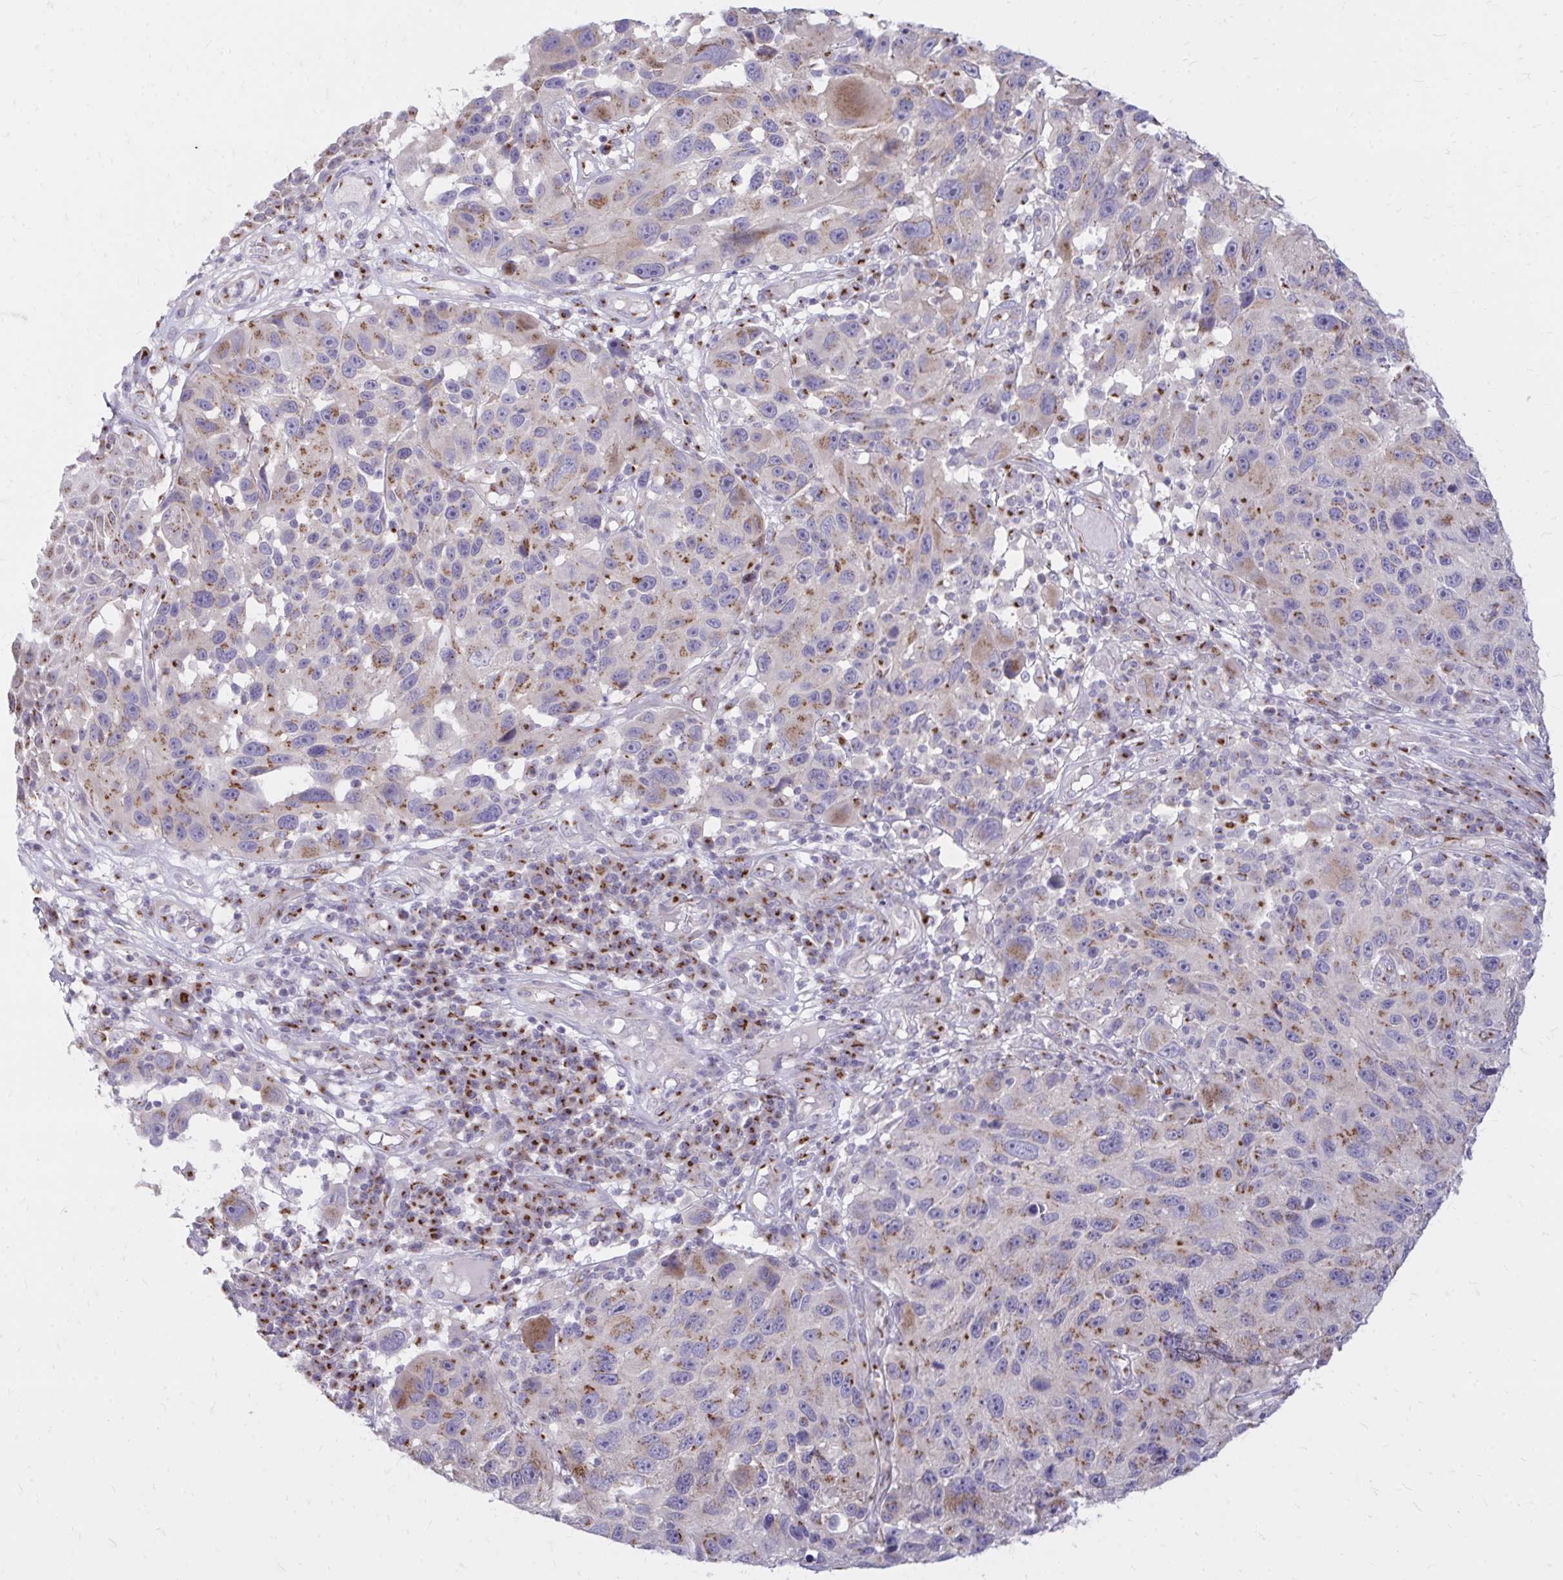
{"staining": {"intensity": "moderate", "quantity": "25%-75%", "location": "cytoplasmic/membranous"}, "tissue": "melanoma", "cell_type": "Tumor cells", "image_type": "cancer", "snomed": [{"axis": "morphology", "description": "Malignant melanoma, NOS"}, {"axis": "topography", "description": "Skin"}], "caption": "DAB (3,3'-diaminobenzidine) immunohistochemical staining of melanoma displays moderate cytoplasmic/membranous protein expression in about 25%-75% of tumor cells. Using DAB (brown) and hematoxylin (blue) stains, captured at high magnification using brightfield microscopy.", "gene": "RAB6B", "patient": {"sex": "male", "age": 53}}